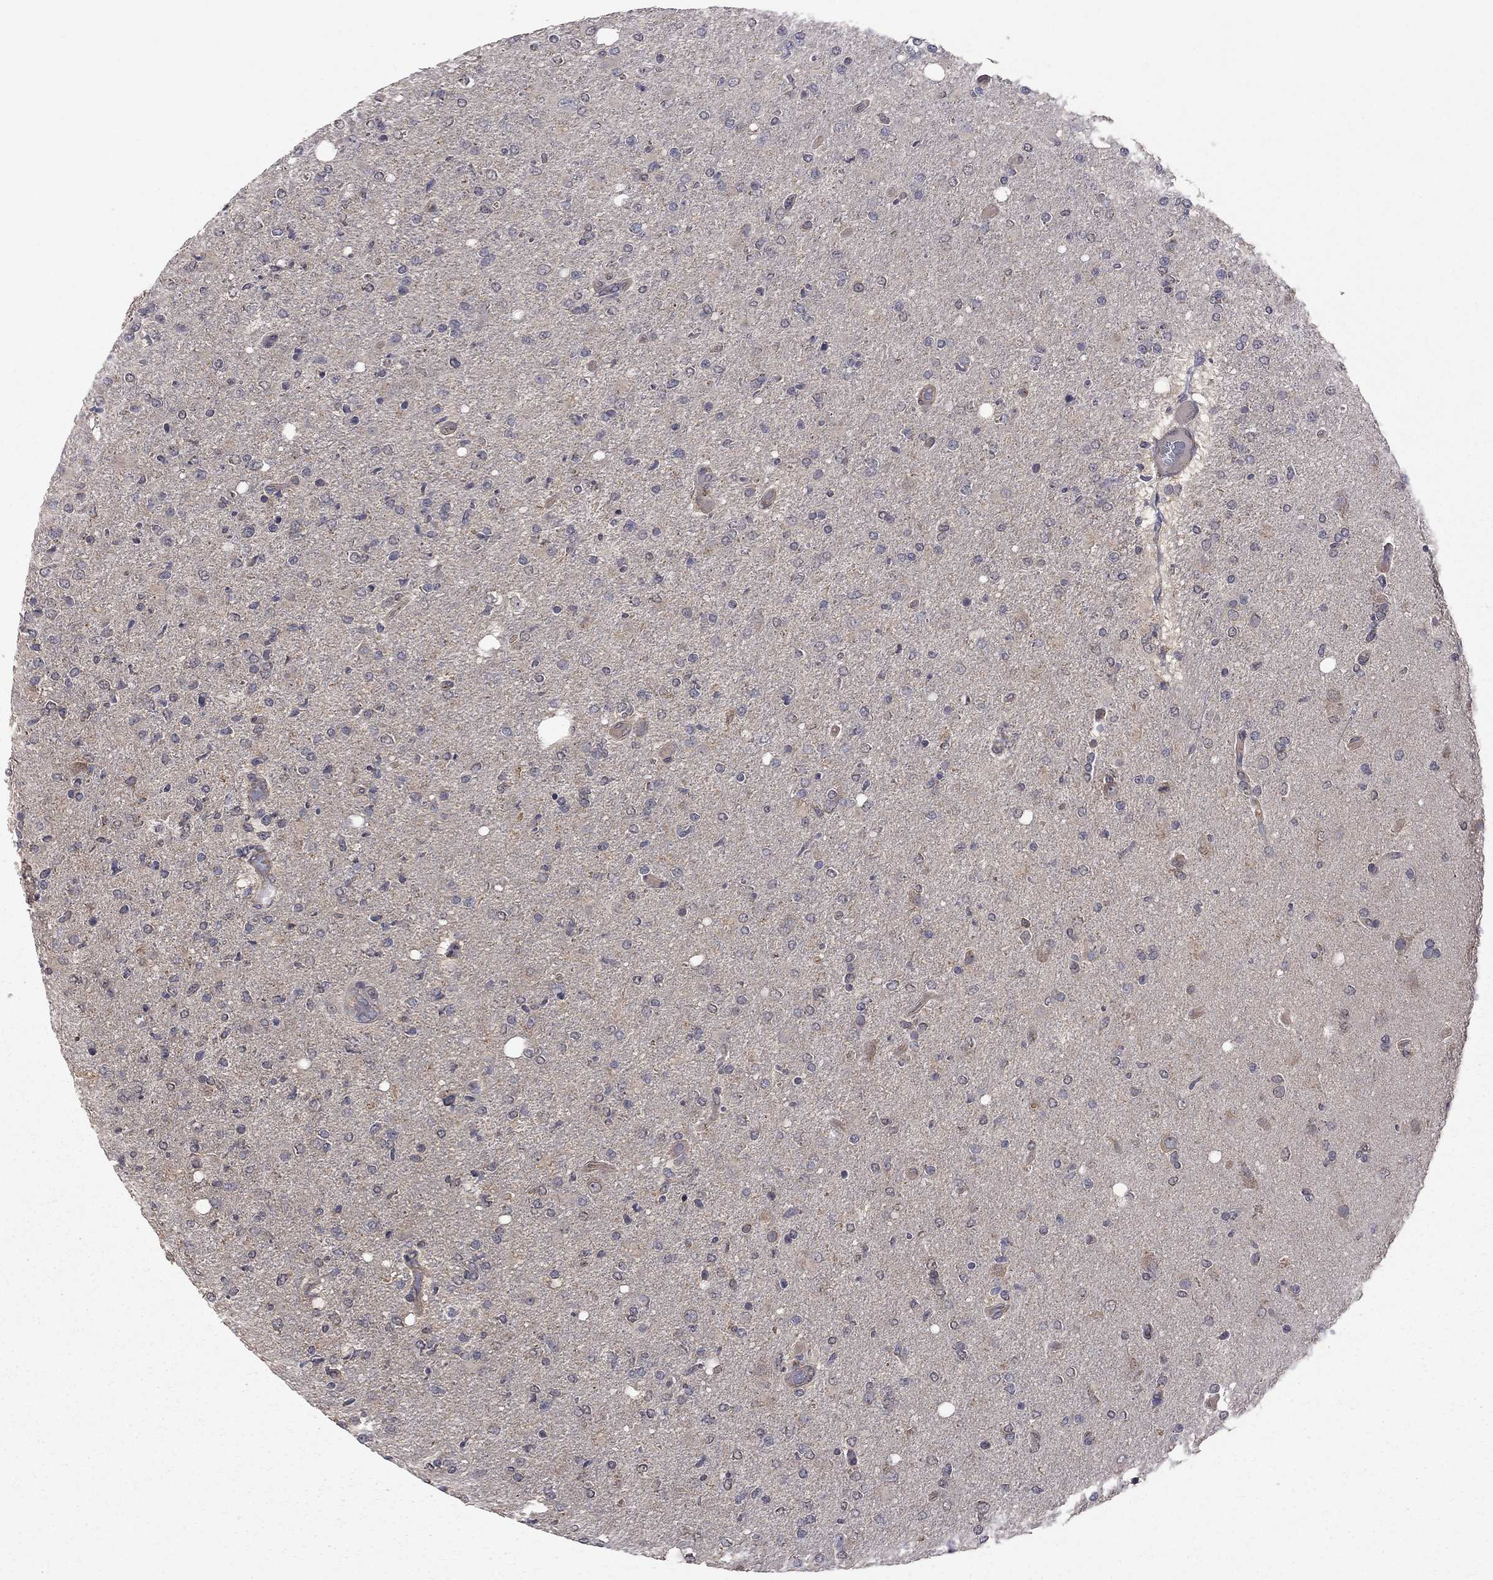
{"staining": {"intensity": "negative", "quantity": "none", "location": "none"}, "tissue": "glioma", "cell_type": "Tumor cells", "image_type": "cancer", "snomed": [{"axis": "morphology", "description": "Glioma, malignant, High grade"}, {"axis": "topography", "description": "Cerebral cortex"}], "caption": "Glioma was stained to show a protein in brown. There is no significant staining in tumor cells.", "gene": "TSNARE1", "patient": {"sex": "male", "age": 70}}